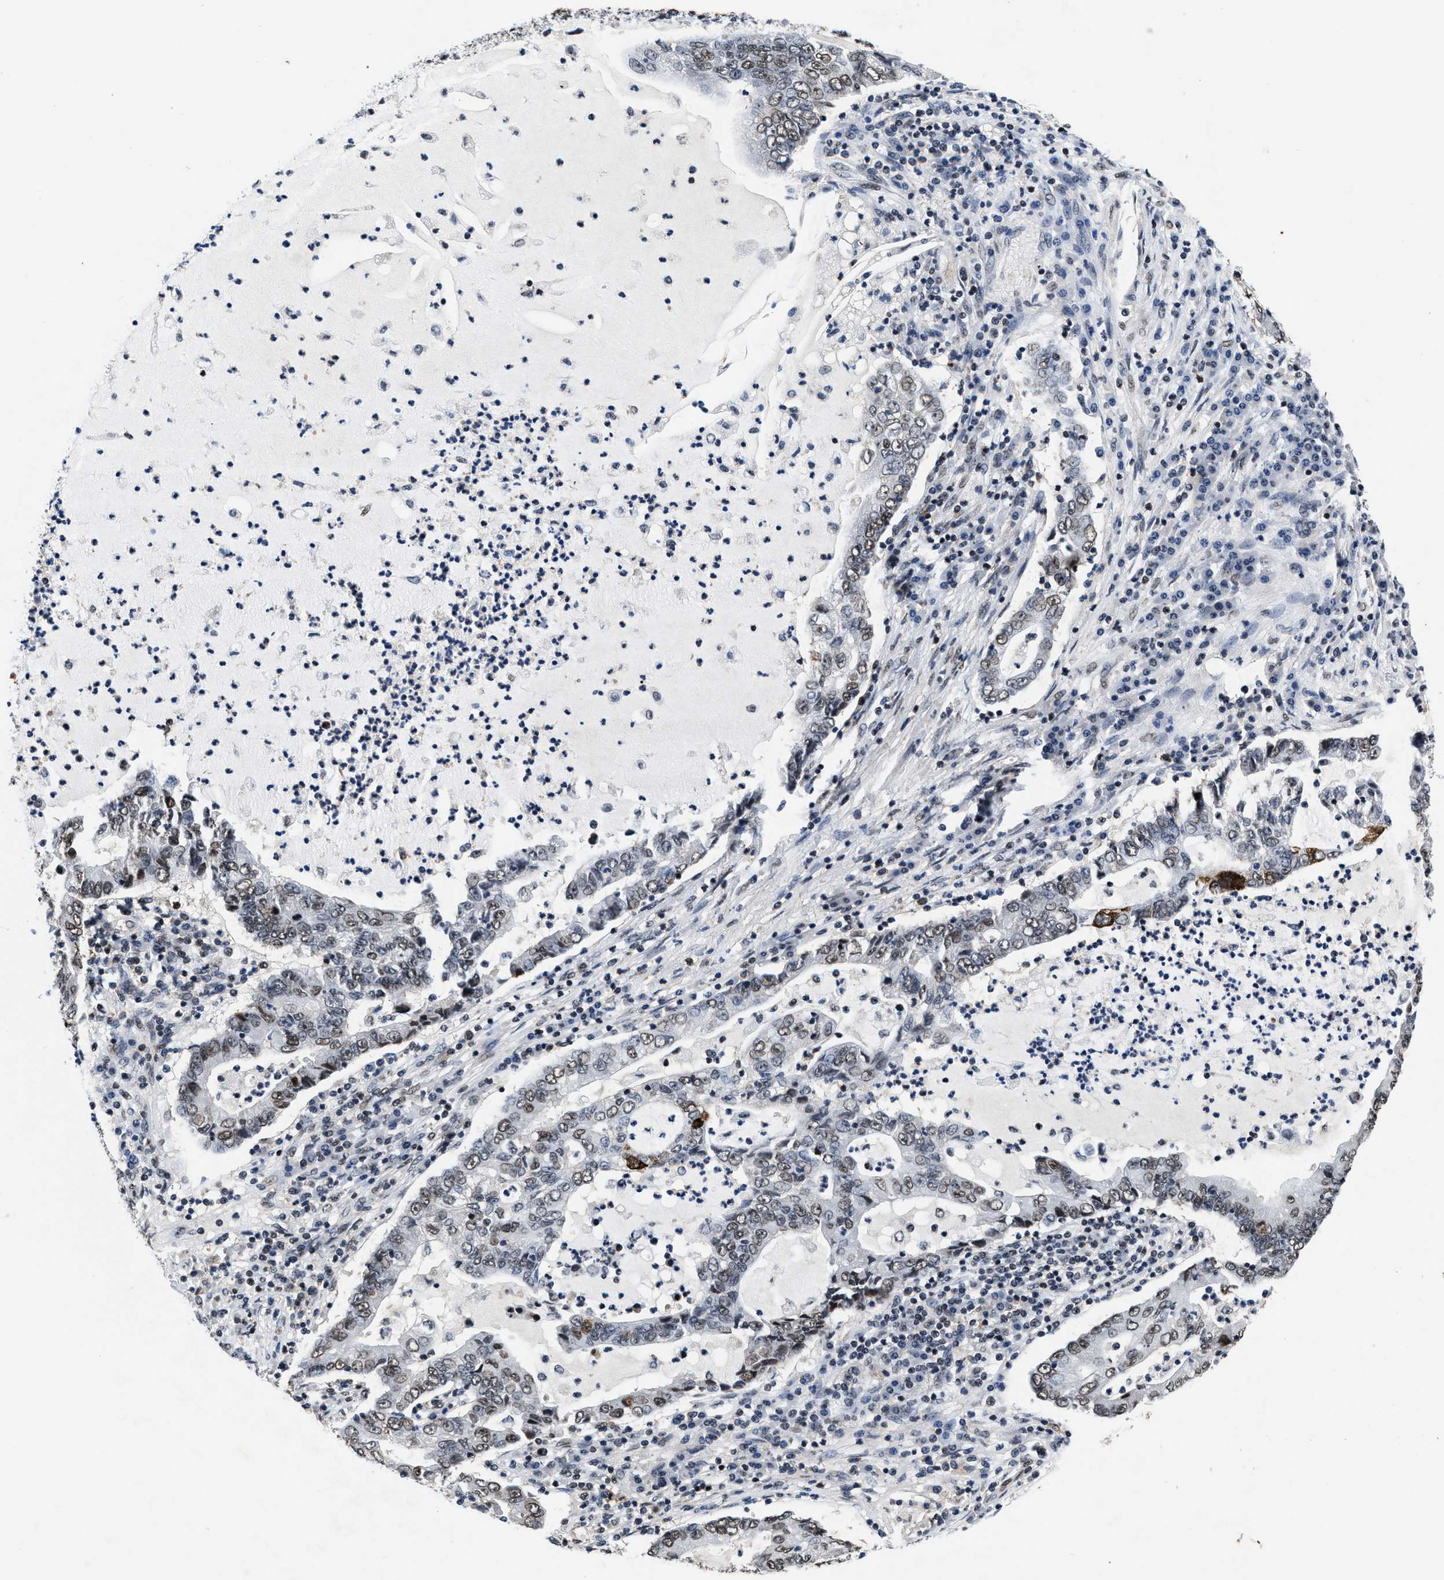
{"staining": {"intensity": "weak", "quantity": "25%-75%", "location": "nuclear"}, "tissue": "lung cancer", "cell_type": "Tumor cells", "image_type": "cancer", "snomed": [{"axis": "morphology", "description": "Adenocarcinoma, NOS"}, {"axis": "topography", "description": "Lung"}], "caption": "IHC image of neoplastic tissue: human lung cancer stained using immunohistochemistry exhibits low levels of weak protein expression localized specifically in the nuclear of tumor cells, appearing as a nuclear brown color.", "gene": "SUPT16H", "patient": {"sex": "female", "age": 51}}